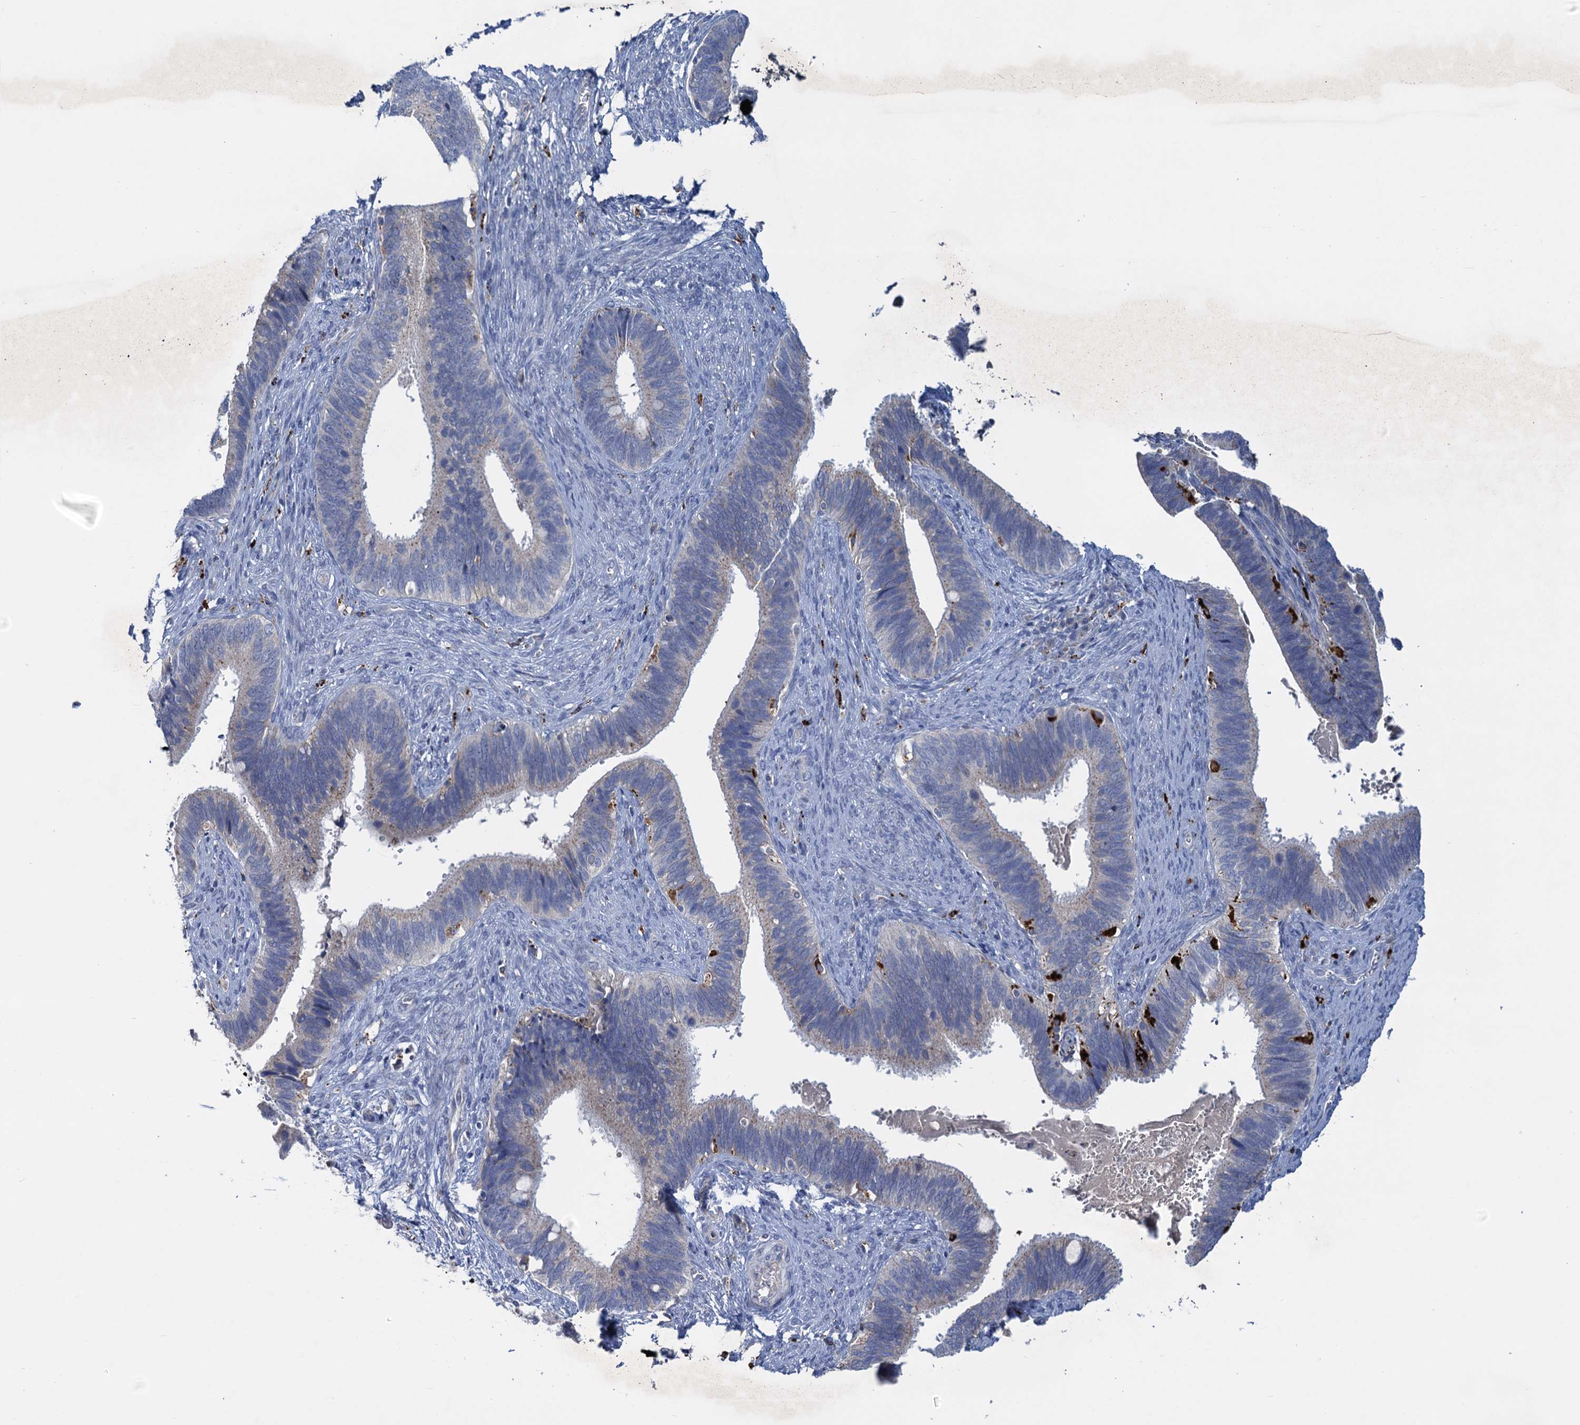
{"staining": {"intensity": "negative", "quantity": "none", "location": "none"}, "tissue": "cervical cancer", "cell_type": "Tumor cells", "image_type": "cancer", "snomed": [{"axis": "morphology", "description": "Adenocarcinoma, NOS"}, {"axis": "topography", "description": "Cervix"}], "caption": "Immunohistochemical staining of human cervical cancer exhibits no significant positivity in tumor cells. Brightfield microscopy of IHC stained with DAB (3,3'-diaminobenzidine) (brown) and hematoxylin (blue), captured at high magnification.", "gene": "ANKS3", "patient": {"sex": "female", "age": 42}}